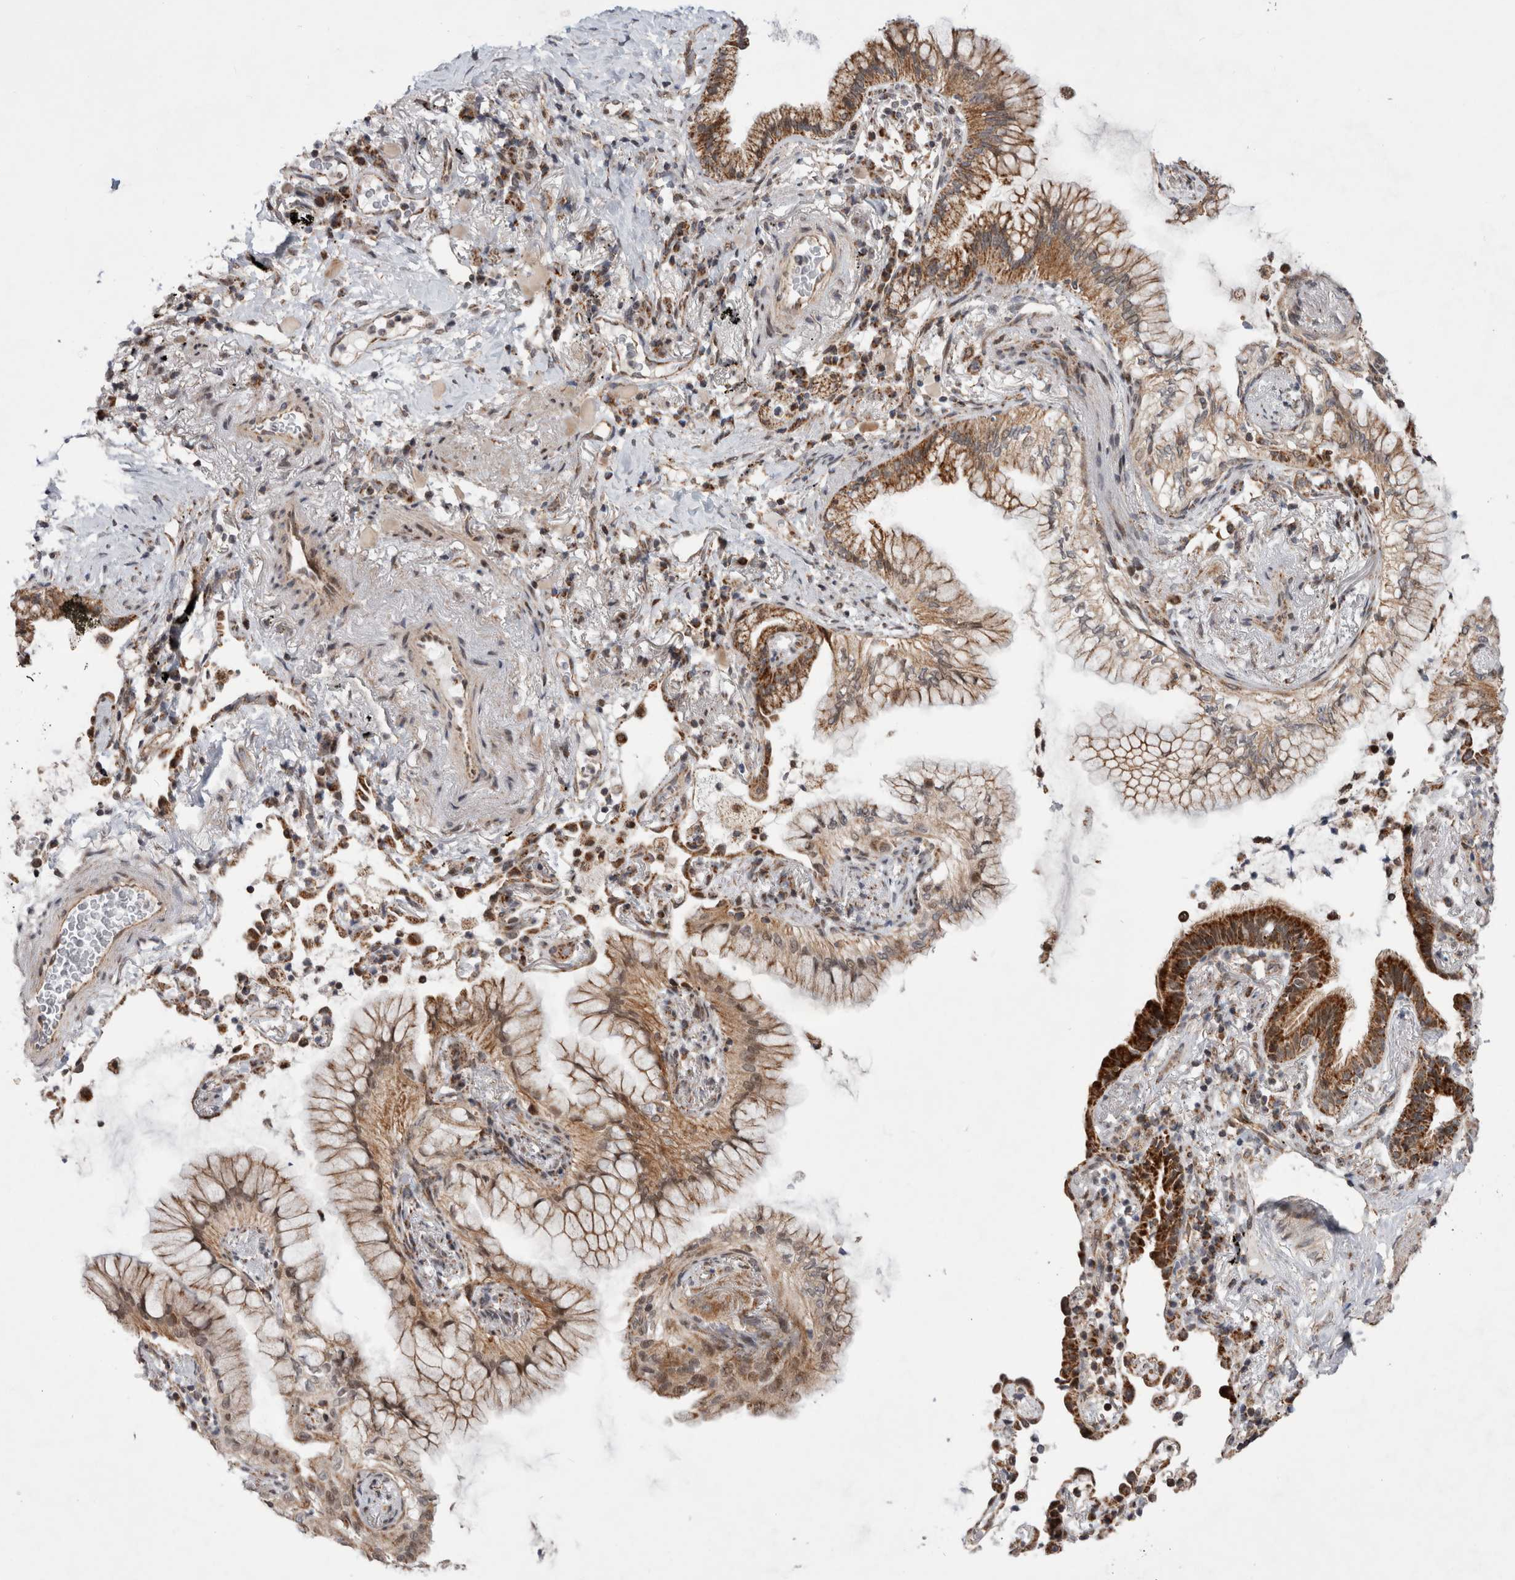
{"staining": {"intensity": "moderate", "quantity": ">75%", "location": "cytoplasmic/membranous"}, "tissue": "lung cancer", "cell_type": "Tumor cells", "image_type": "cancer", "snomed": [{"axis": "morphology", "description": "Adenocarcinoma, NOS"}, {"axis": "topography", "description": "Lung"}], "caption": "IHC of adenocarcinoma (lung) demonstrates medium levels of moderate cytoplasmic/membranous expression in about >75% of tumor cells.", "gene": "MRPL37", "patient": {"sex": "female", "age": 70}}